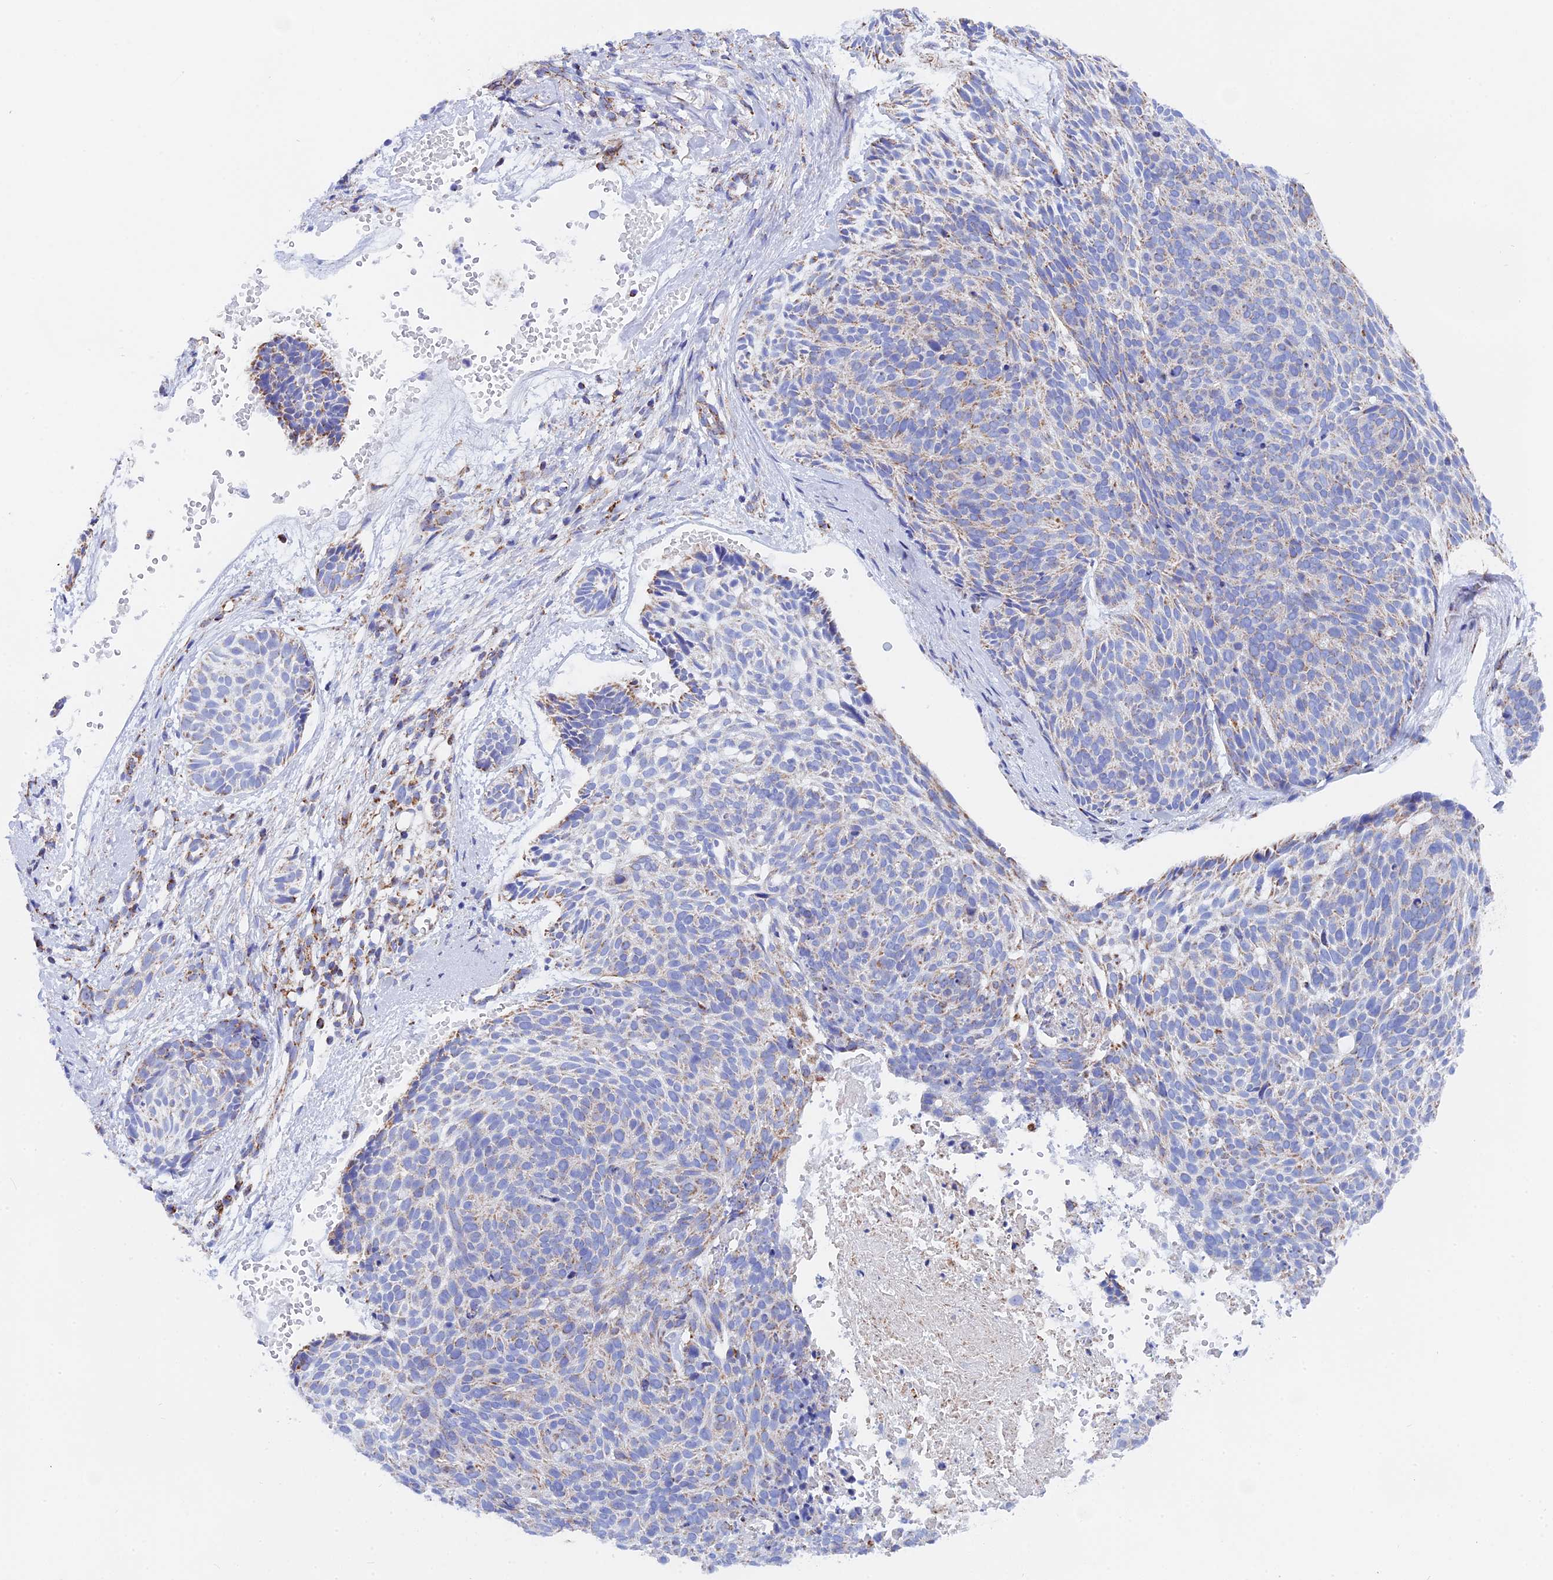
{"staining": {"intensity": "weak", "quantity": "<25%", "location": "cytoplasmic/membranous"}, "tissue": "skin cancer", "cell_type": "Tumor cells", "image_type": "cancer", "snomed": [{"axis": "morphology", "description": "Normal tissue, NOS"}, {"axis": "morphology", "description": "Basal cell carcinoma"}, {"axis": "topography", "description": "Skin"}], "caption": "Human skin cancer (basal cell carcinoma) stained for a protein using immunohistochemistry (IHC) demonstrates no staining in tumor cells.", "gene": "NDUFA5", "patient": {"sex": "male", "age": 66}}